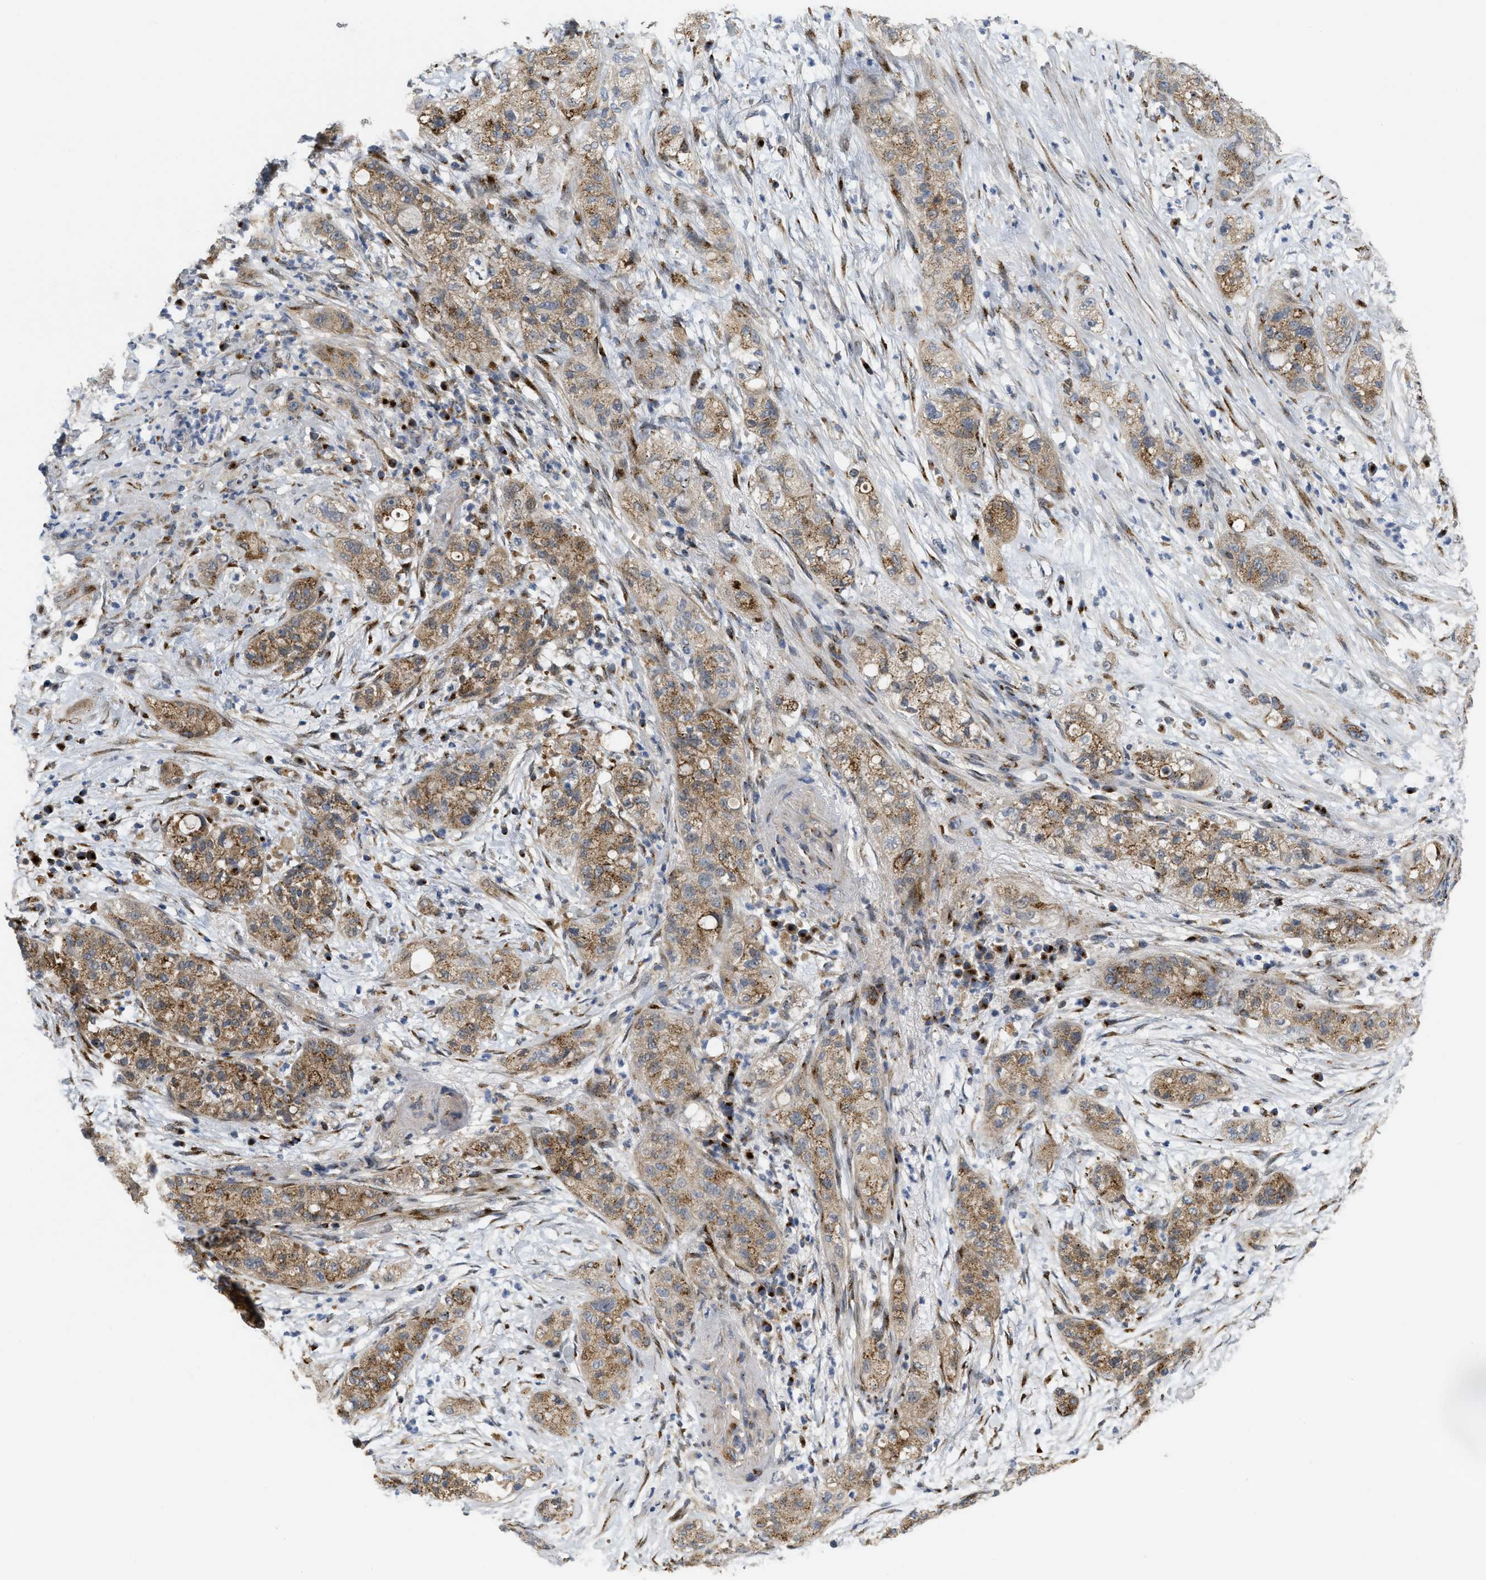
{"staining": {"intensity": "moderate", "quantity": ">75%", "location": "cytoplasmic/membranous"}, "tissue": "pancreatic cancer", "cell_type": "Tumor cells", "image_type": "cancer", "snomed": [{"axis": "morphology", "description": "Adenocarcinoma, NOS"}, {"axis": "topography", "description": "Pancreas"}], "caption": "Immunohistochemistry (IHC) image of human pancreatic cancer stained for a protein (brown), which reveals medium levels of moderate cytoplasmic/membranous positivity in approximately >75% of tumor cells.", "gene": "ZNF70", "patient": {"sex": "female", "age": 78}}